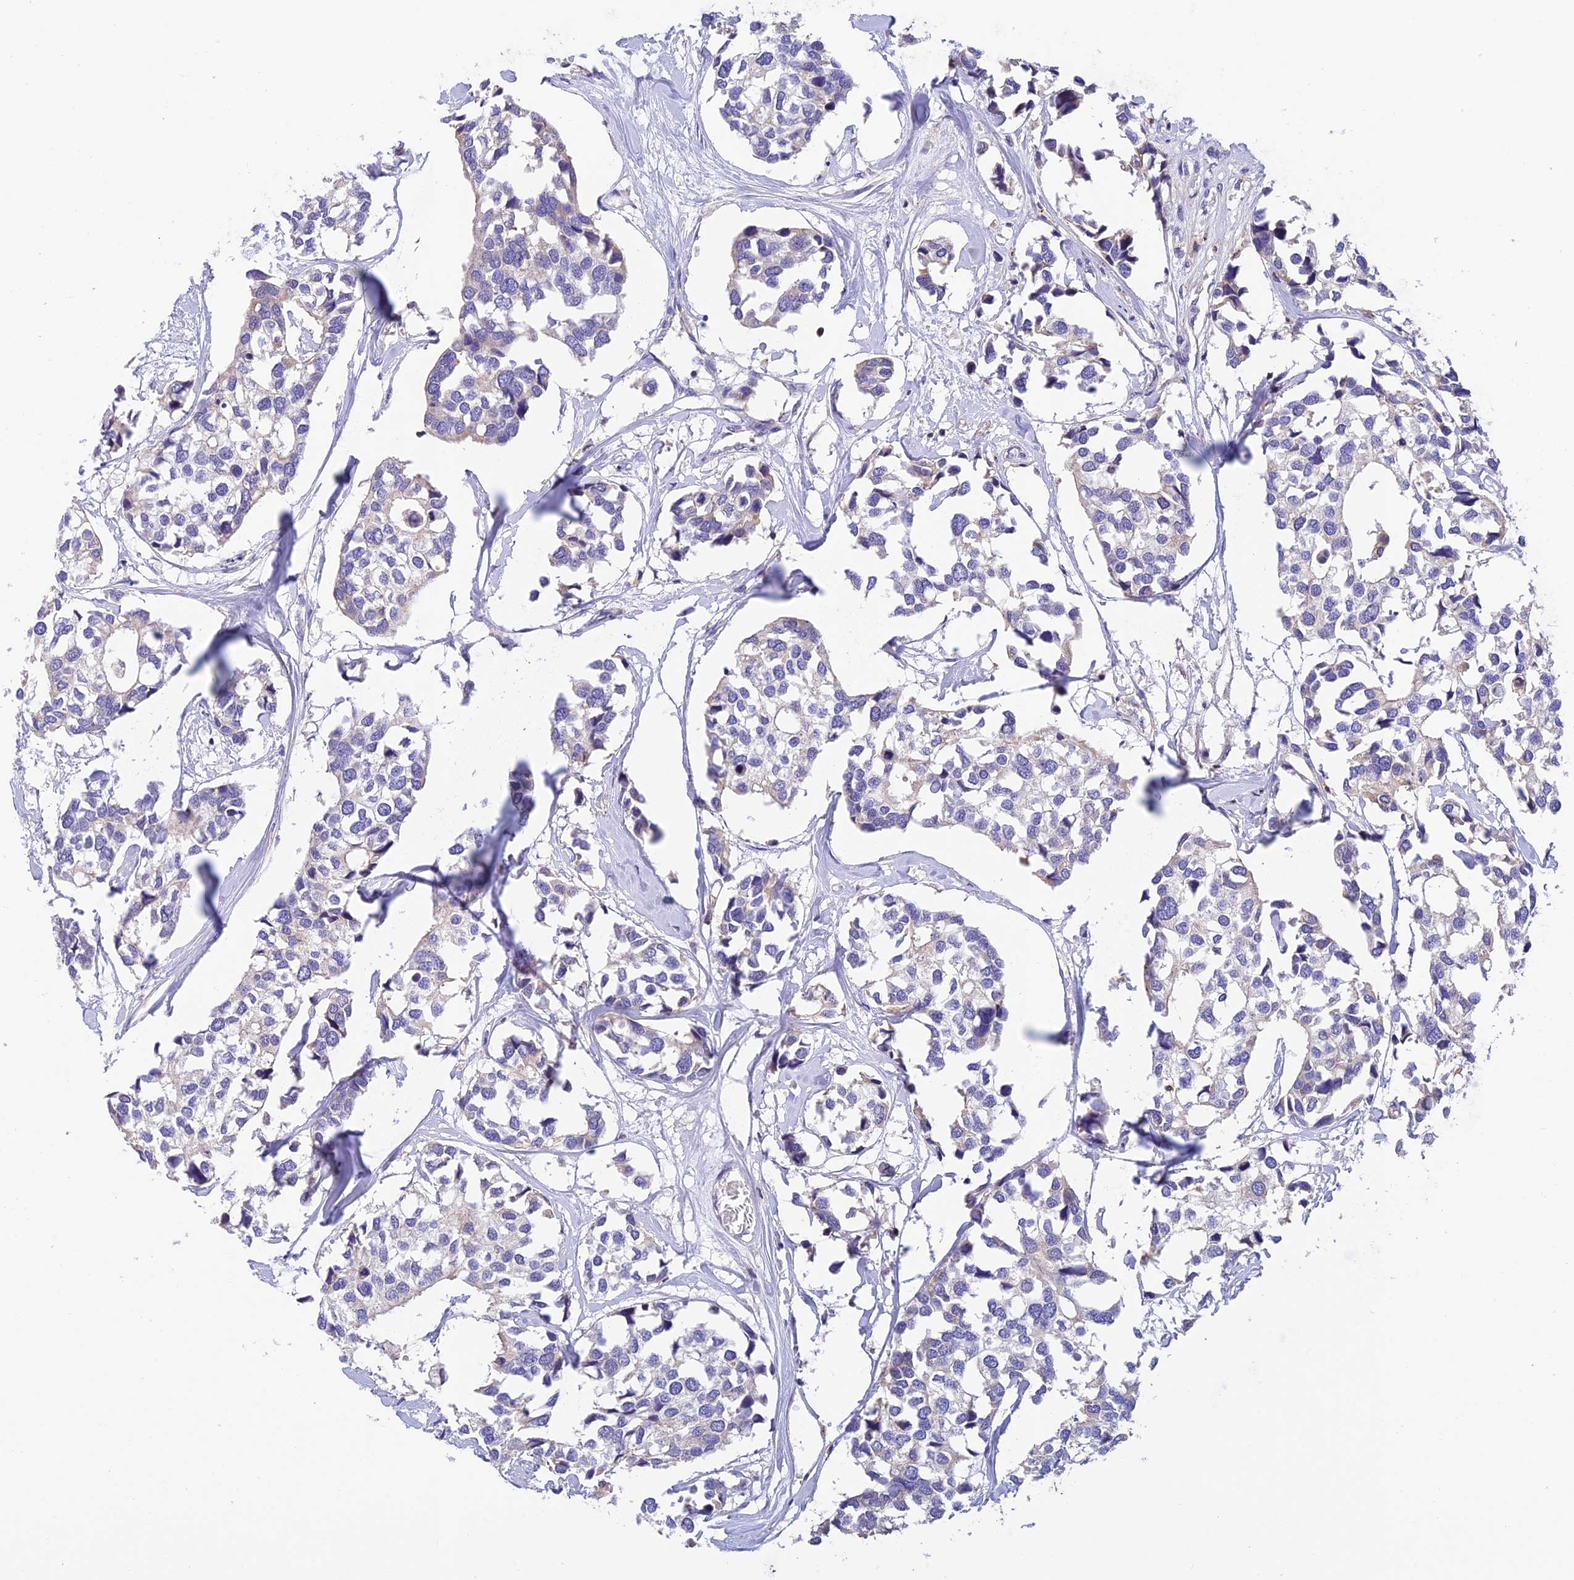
{"staining": {"intensity": "negative", "quantity": "none", "location": "none"}, "tissue": "breast cancer", "cell_type": "Tumor cells", "image_type": "cancer", "snomed": [{"axis": "morphology", "description": "Duct carcinoma"}, {"axis": "topography", "description": "Breast"}], "caption": "Immunohistochemical staining of human intraductal carcinoma (breast) reveals no significant positivity in tumor cells.", "gene": "LPXN", "patient": {"sex": "female", "age": 83}}